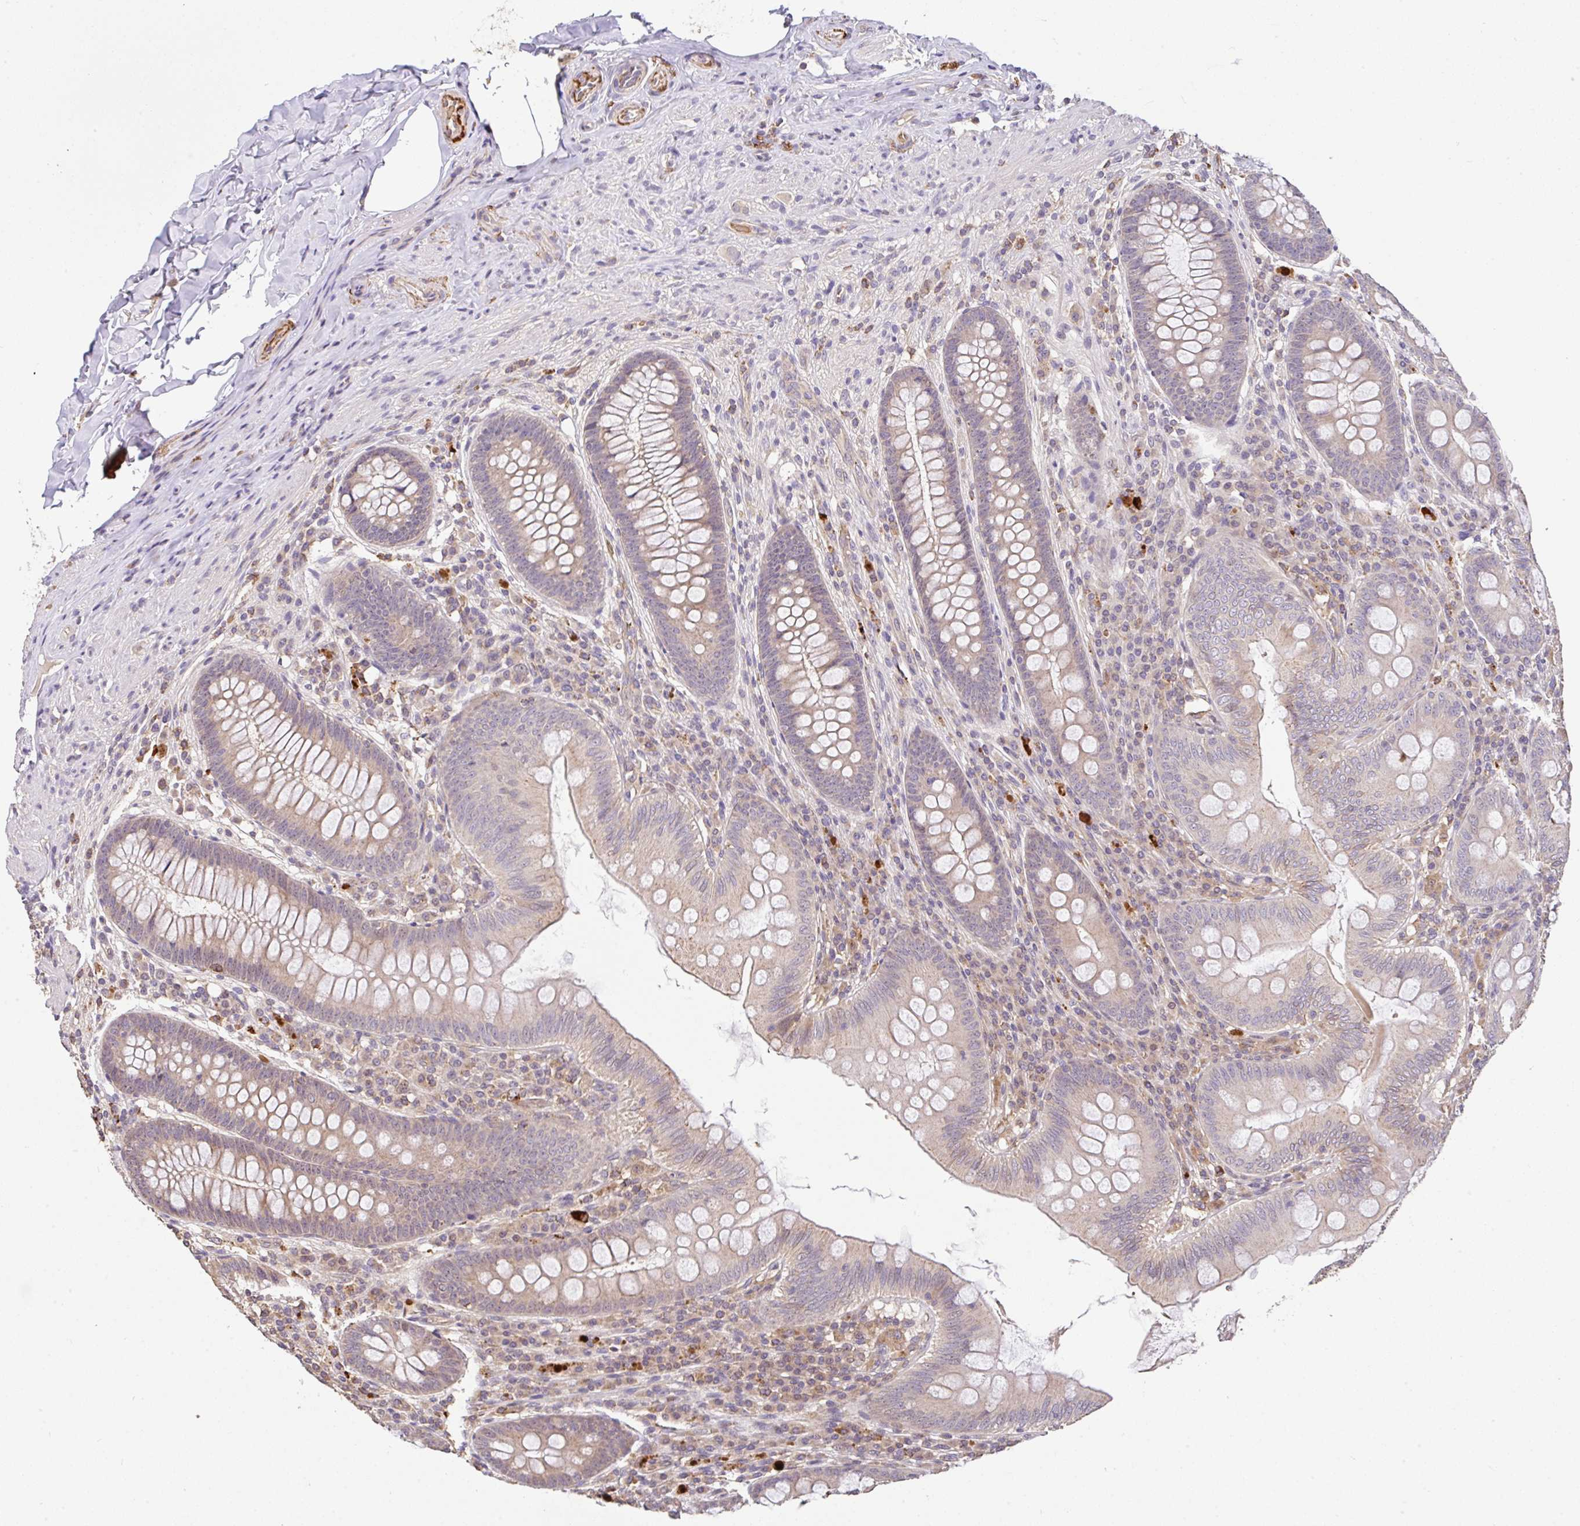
{"staining": {"intensity": "weak", "quantity": "25%-75%", "location": "cytoplasmic/membranous"}, "tissue": "appendix", "cell_type": "Glandular cells", "image_type": "normal", "snomed": [{"axis": "morphology", "description": "Normal tissue, NOS"}, {"axis": "topography", "description": "Appendix"}], "caption": "This micrograph exhibits IHC staining of benign human appendix, with low weak cytoplasmic/membranous expression in approximately 25%-75% of glandular cells.", "gene": "C1QTNF9B", "patient": {"sex": "male", "age": 71}}